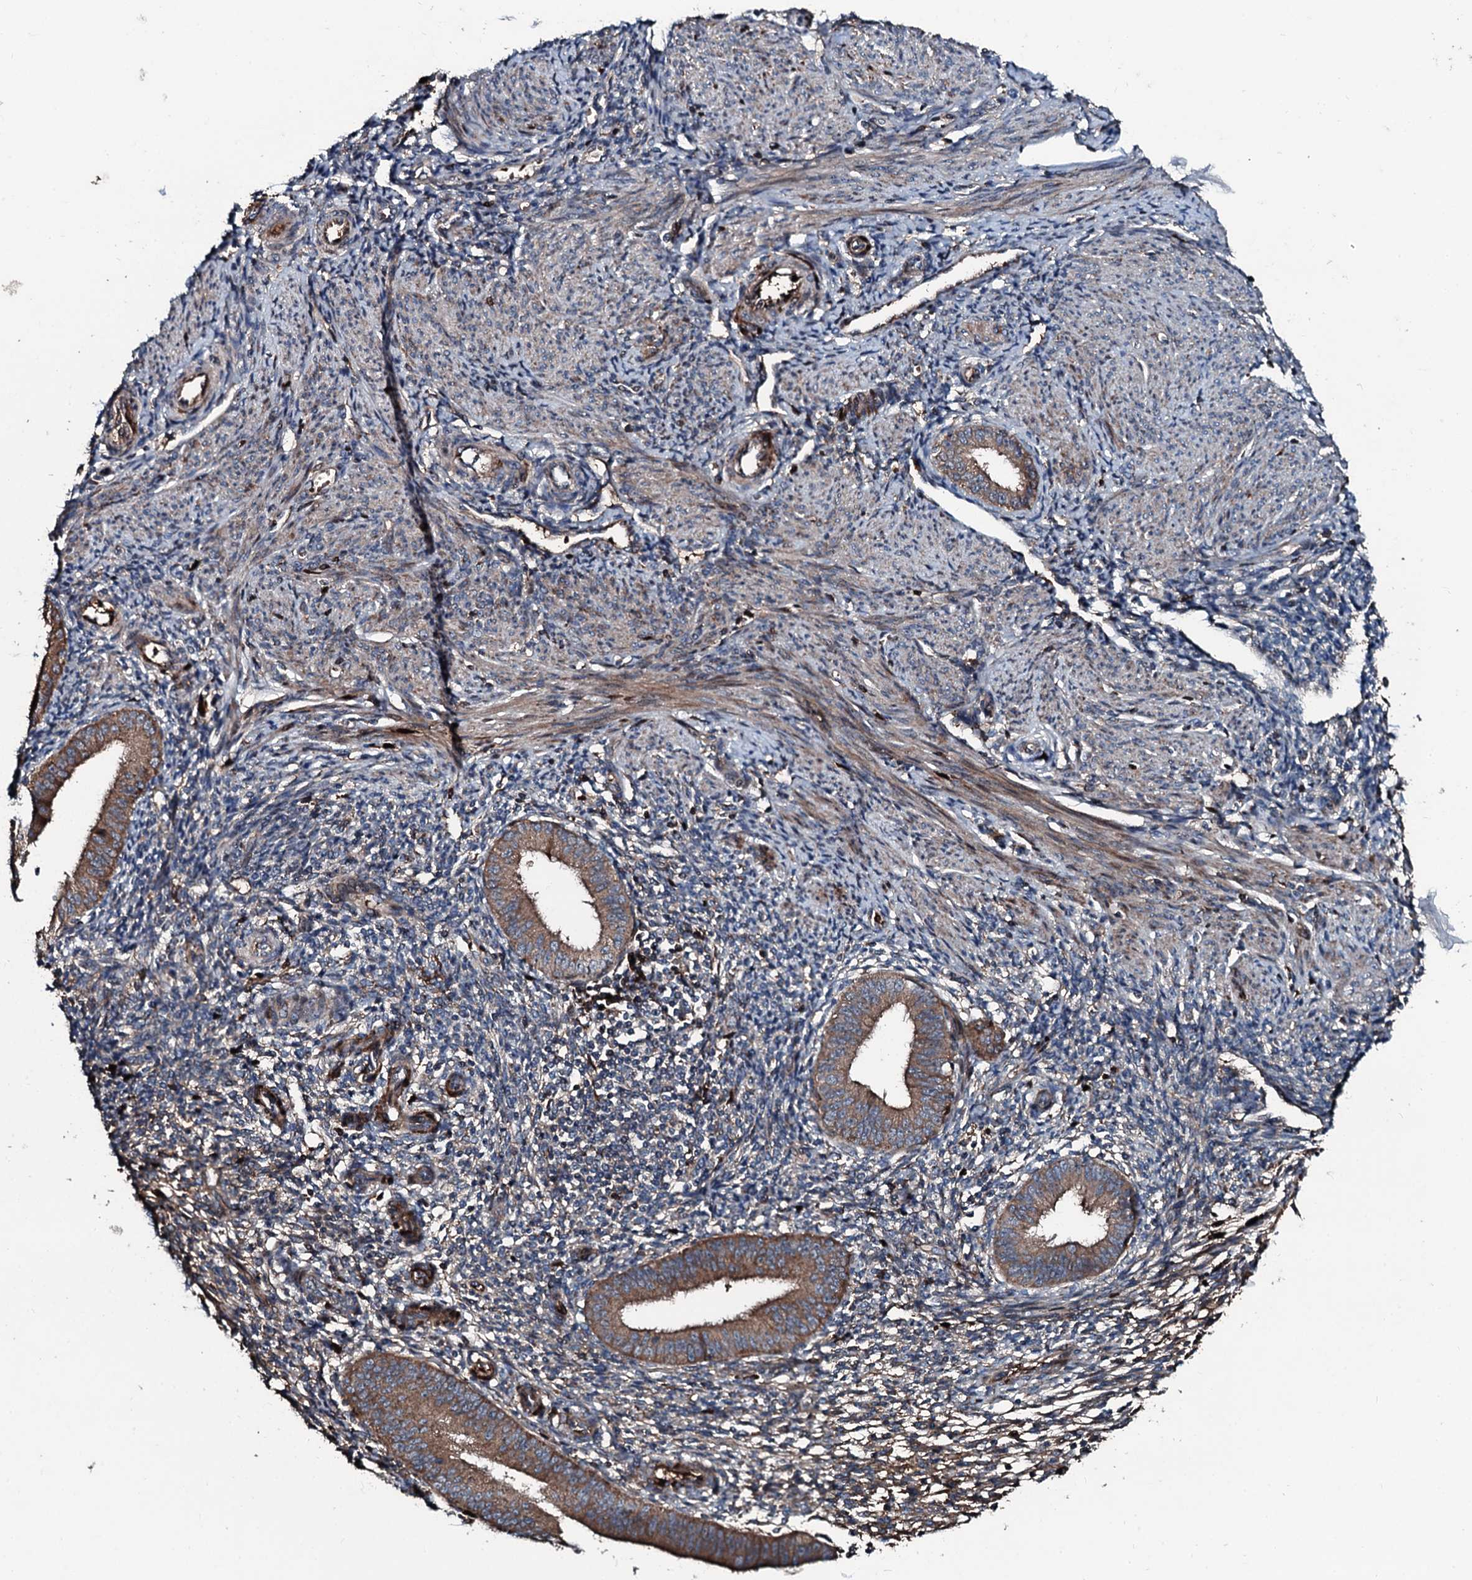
{"staining": {"intensity": "weak", "quantity": "<25%", "location": "cytoplasmic/membranous"}, "tissue": "endometrium", "cell_type": "Cells in endometrial stroma", "image_type": "normal", "snomed": [{"axis": "morphology", "description": "Normal tissue, NOS"}, {"axis": "topography", "description": "Uterus"}, {"axis": "topography", "description": "Endometrium"}], "caption": "IHC of benign human endometrium reveals no staining in cells in endometrial stroma.", "gene": "AARS1", "patient": {"sex": "female", "age": 48}}